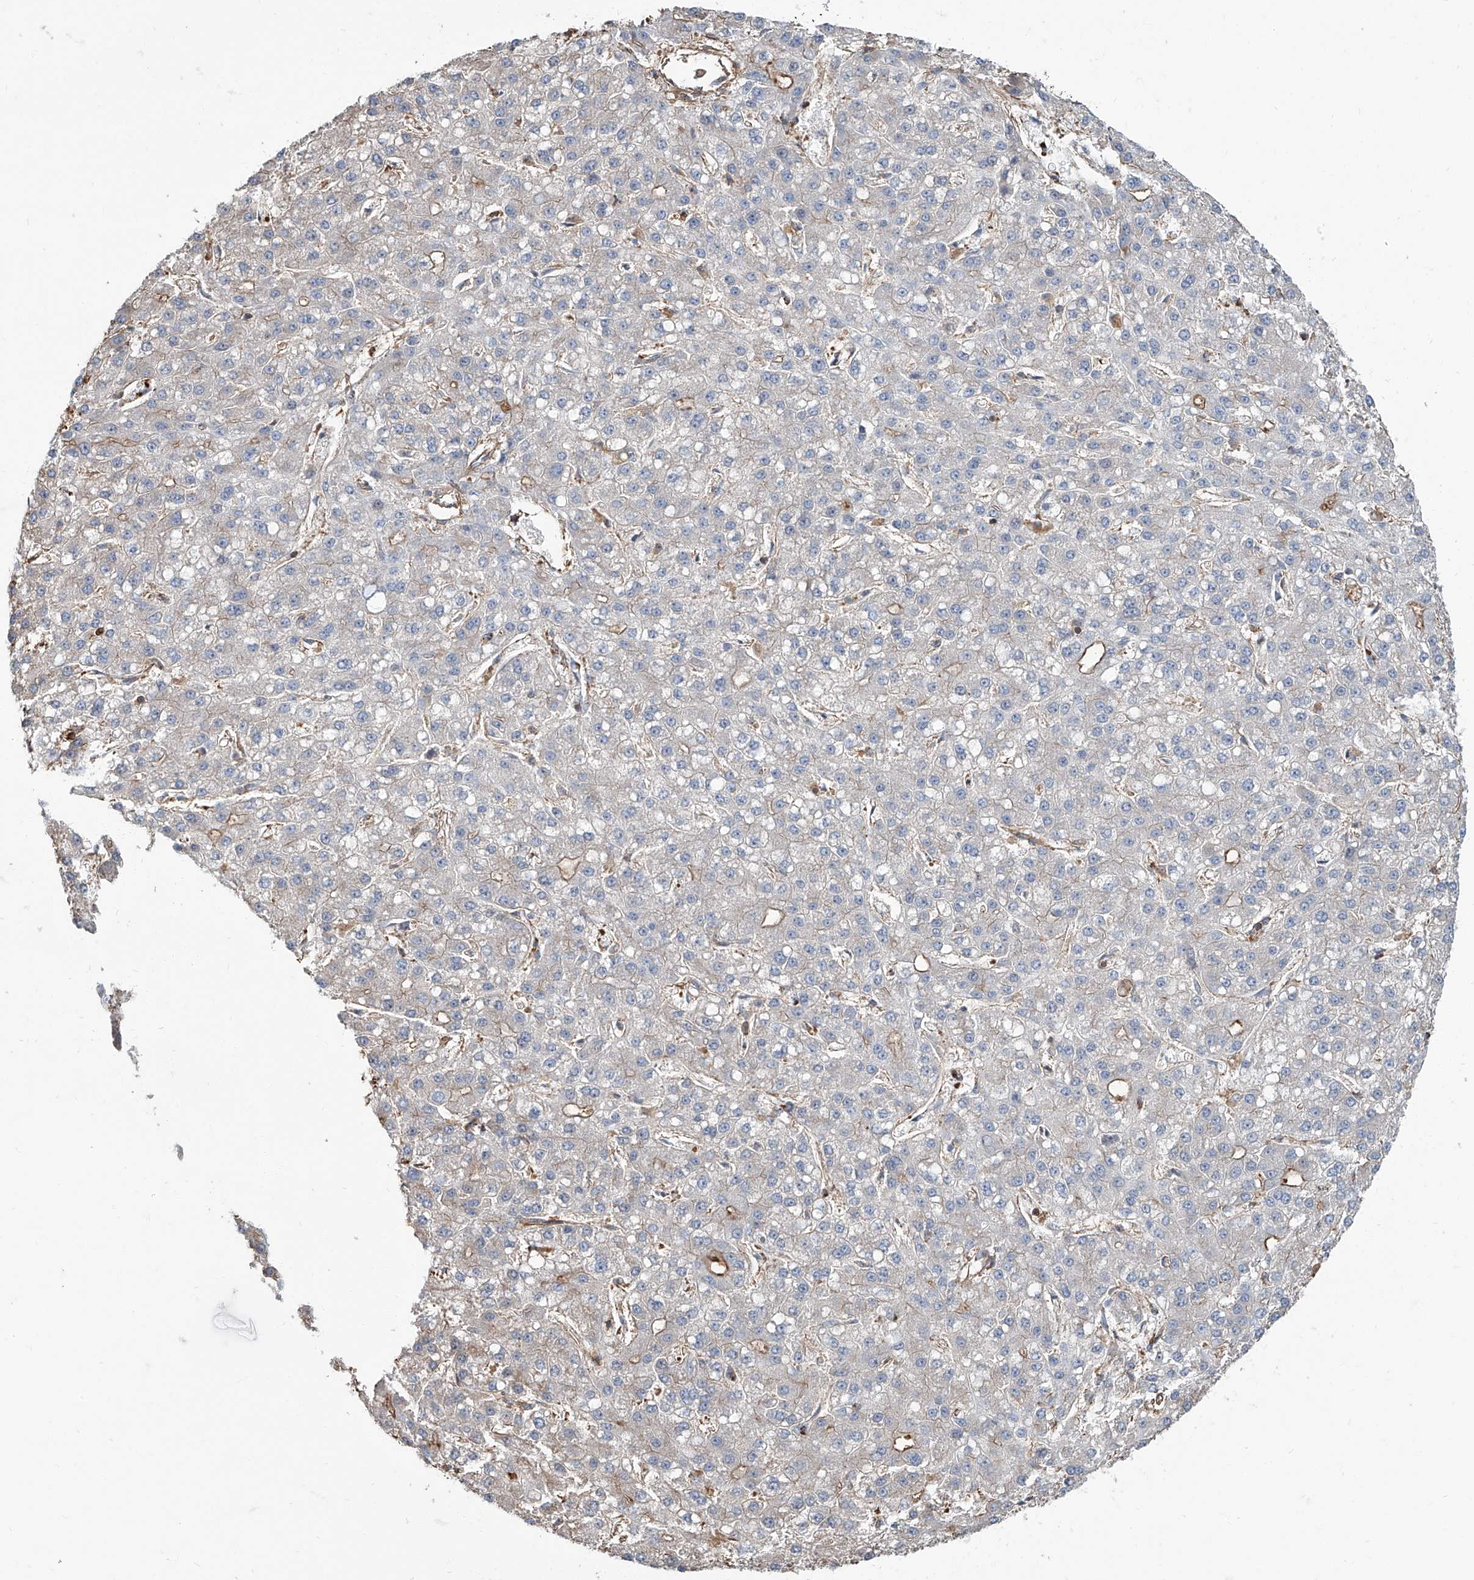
{"staining": {"intensity": "negative", "quantity": "none", "location": "none"}, "tissue": "liver cancer", "cell_type": "Tumor cells", "image_type": "cancer", "snomed": [{"axis": "morphology", "description": "Carcinoma, Hepatocellular, NOS"}, {"axis": "topography", "description": "Liver"}], "caption": "DAB (3,3'-diaminobenzidine) immunohistochemical staining of human liver hepatocellular carcinoma exhibits no significant expression in tumor cells.", "gene": "PIEZO2", "patient": {"sex": "male", "age": 67}}